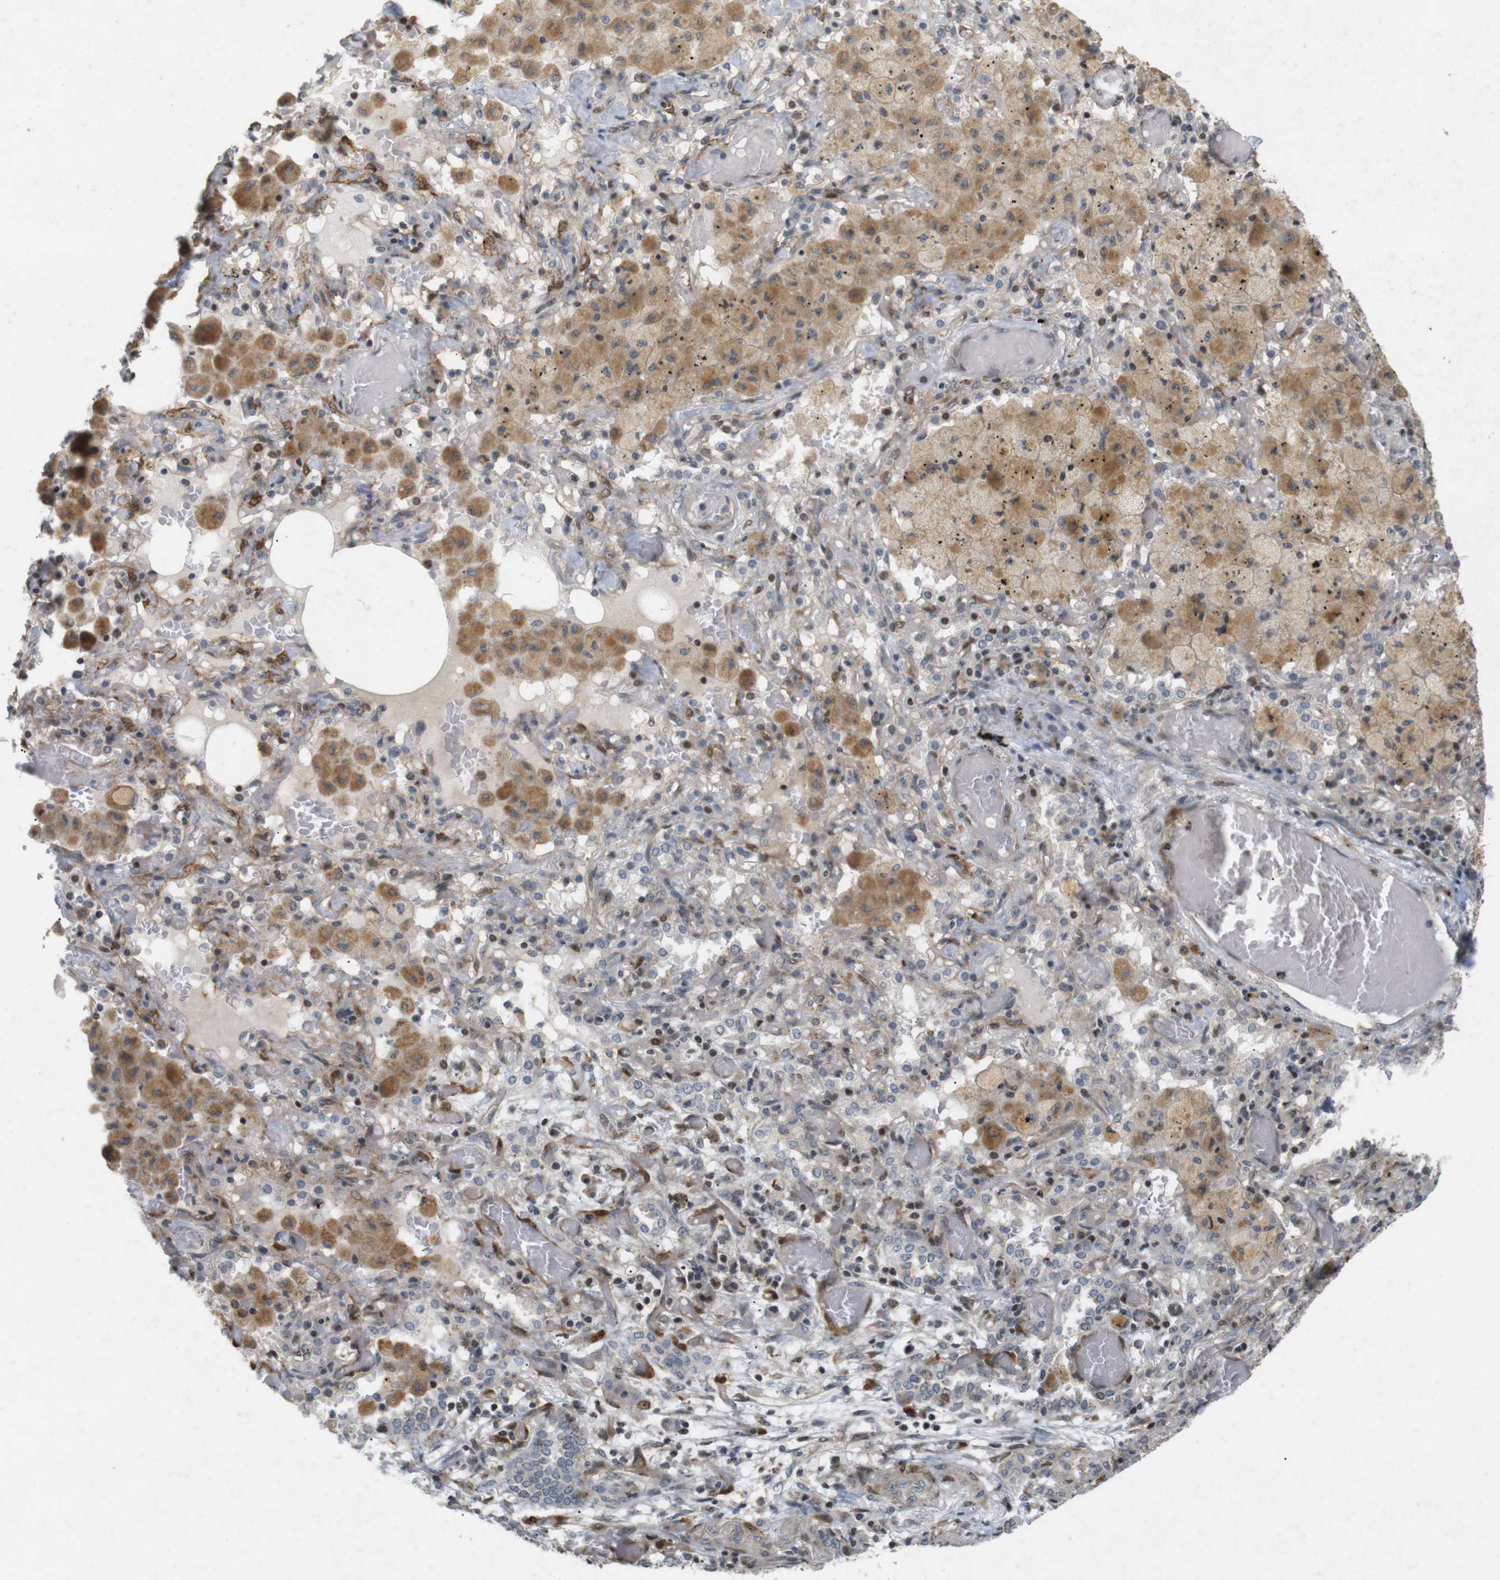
{"staining": {"intensity": "negative", "quantity": "none", "location": "none"}, "tissue": "lung cancer", "cell_type": "Tumor cells", "image_type": "cancer", "snomed": [{"axis": "morphology", "description": "Squamous cell carcinoma, NOS"}, {"axis": "topography", "description": "Lung"}], "caption": "An immunohistochemistry image of squamous cell carcinoma (lung) is shown. There is no staining in tumor cells of squamous cell carcinoma (lung).", "gene": "PPP1R14A", "patient": {"sex": "female", "age": 47}}